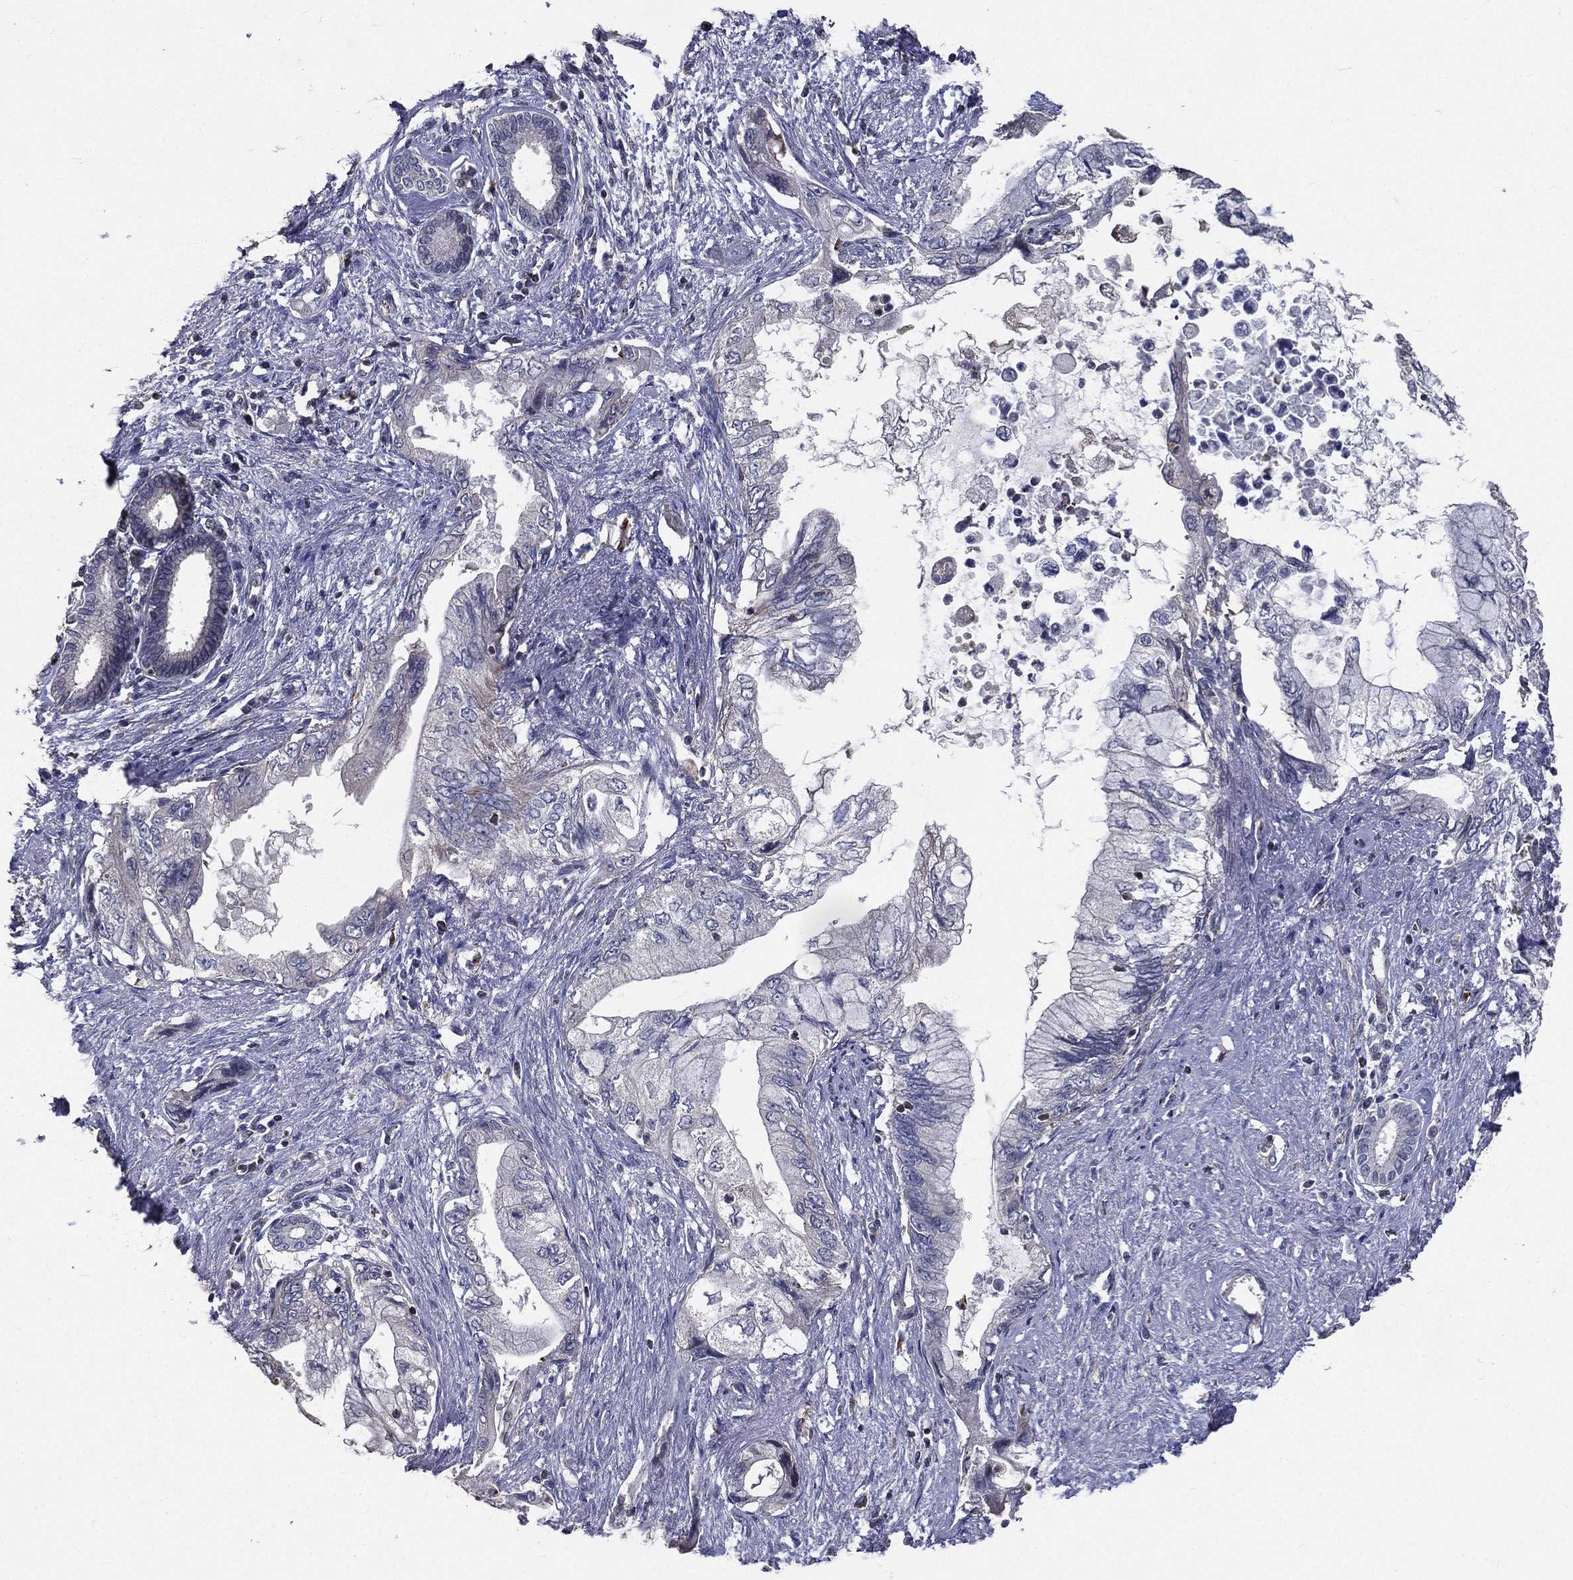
{"staining": {"intensity": "negative", "quantity": "none", "location": "none"}, "tissue": "pancreatic cancer", "cell_type": "Tumor cells", "image_type": "cancer", "snomed": [{"axis": "morphology", "description": "Adenocarcinoma, NOS"}, {"axis": "topography", "description": "Pancreas"}], "caption": "An IHC image of adenocarcinoma (pancreatic) is shown. There is no staining in tumor cells of adenocarcinoma (pancreatic).", "gene": "SERPINB2", "patient": {"sex": "female", "age": 73}}